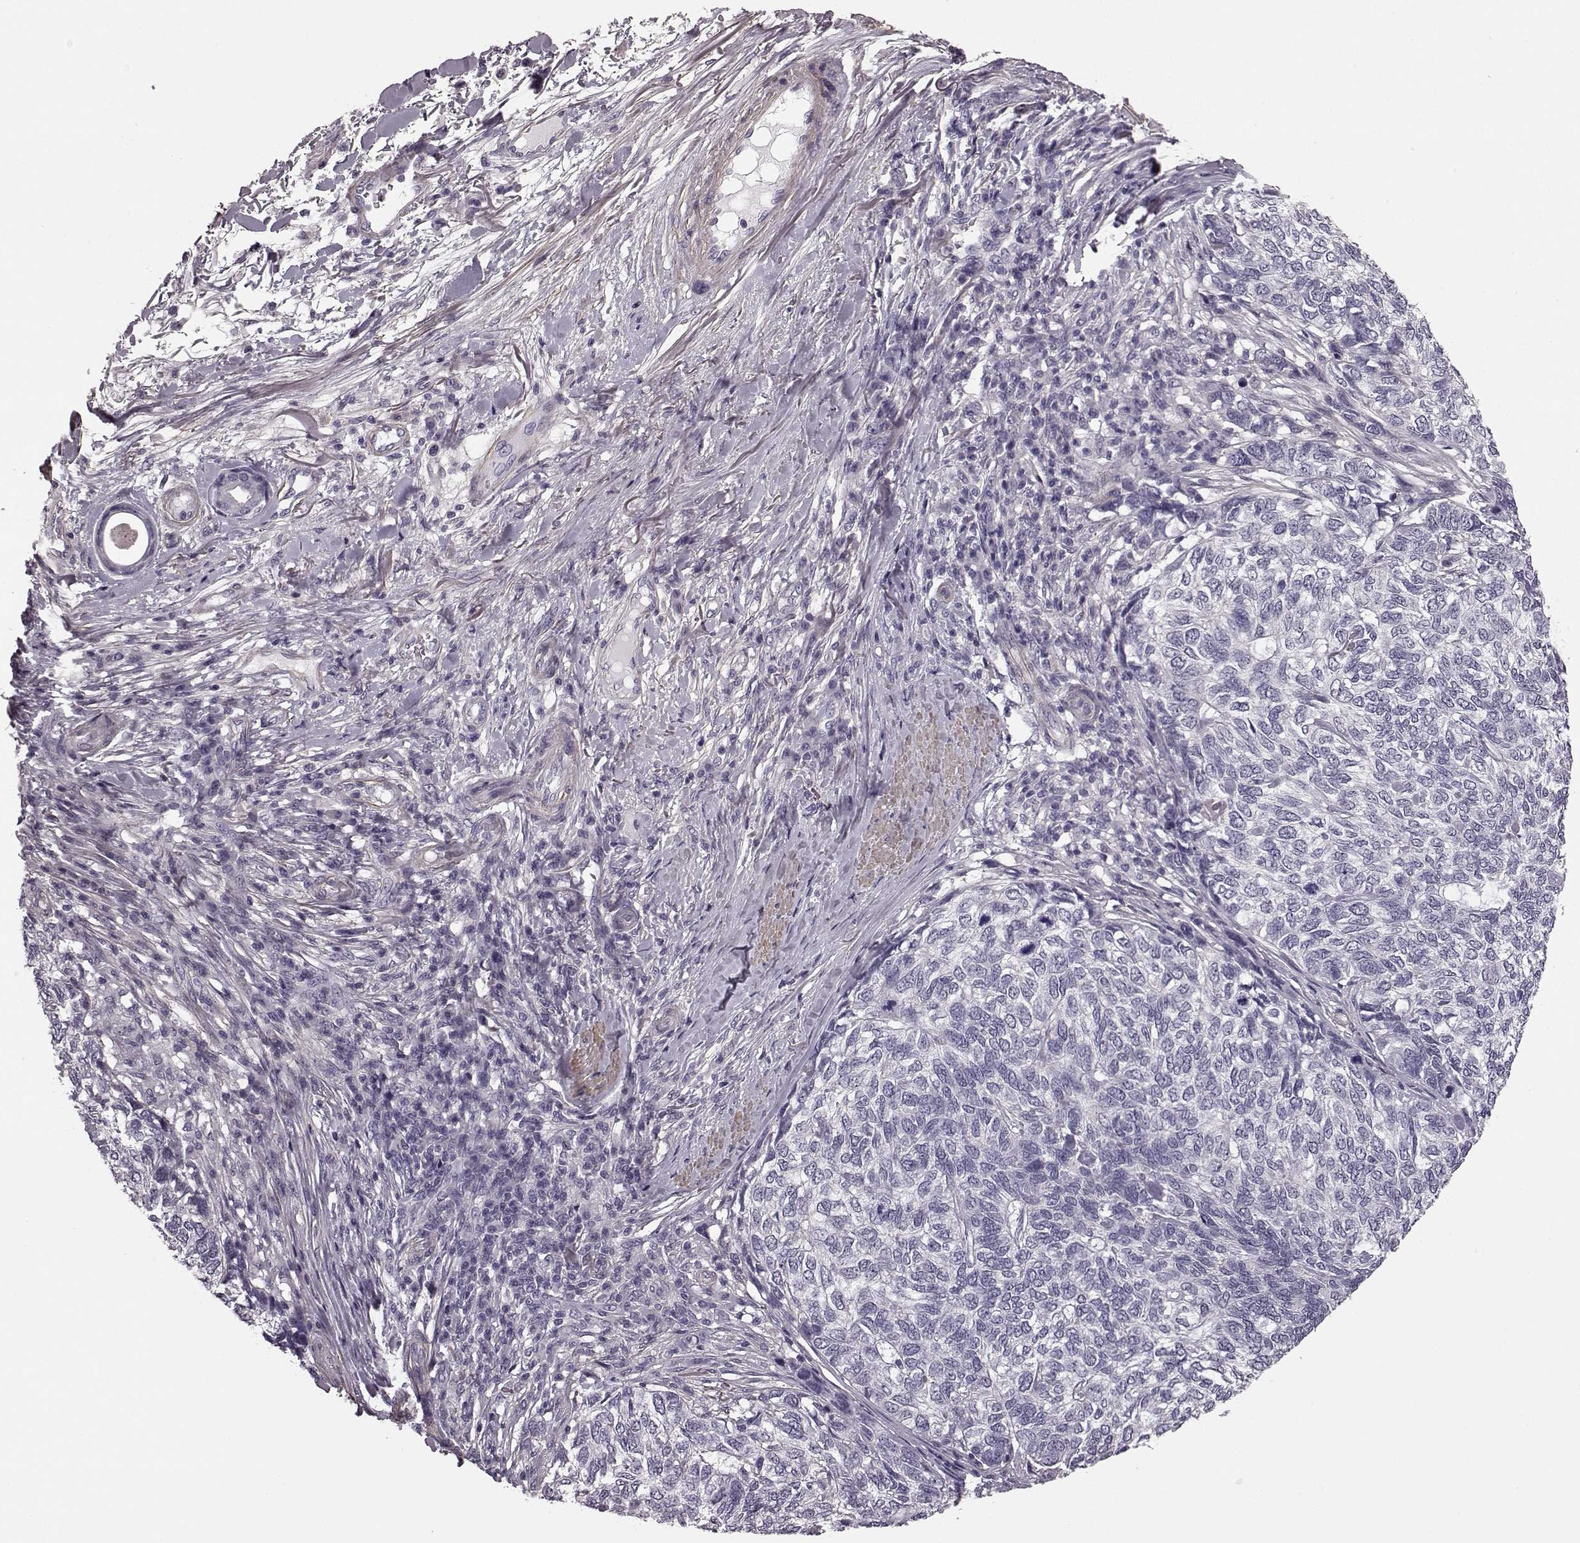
{"staining": {"intensity": "negative", "quantity": "none", "location": "none"}, "tissue": "skin cancer", "cell_type": "Tumor cells", "image_type": "cancer", "snomed": [{"axis": "morphology", "description": "Basal cell carcinoma"}, {"axis": "topography", "description": "Skin"}], "caption": "Image shows no significant protein staining in tumor cells of skin cancer.", "gene": "SLCO3A1", "patient": {"sex": "female", "age": 65}}